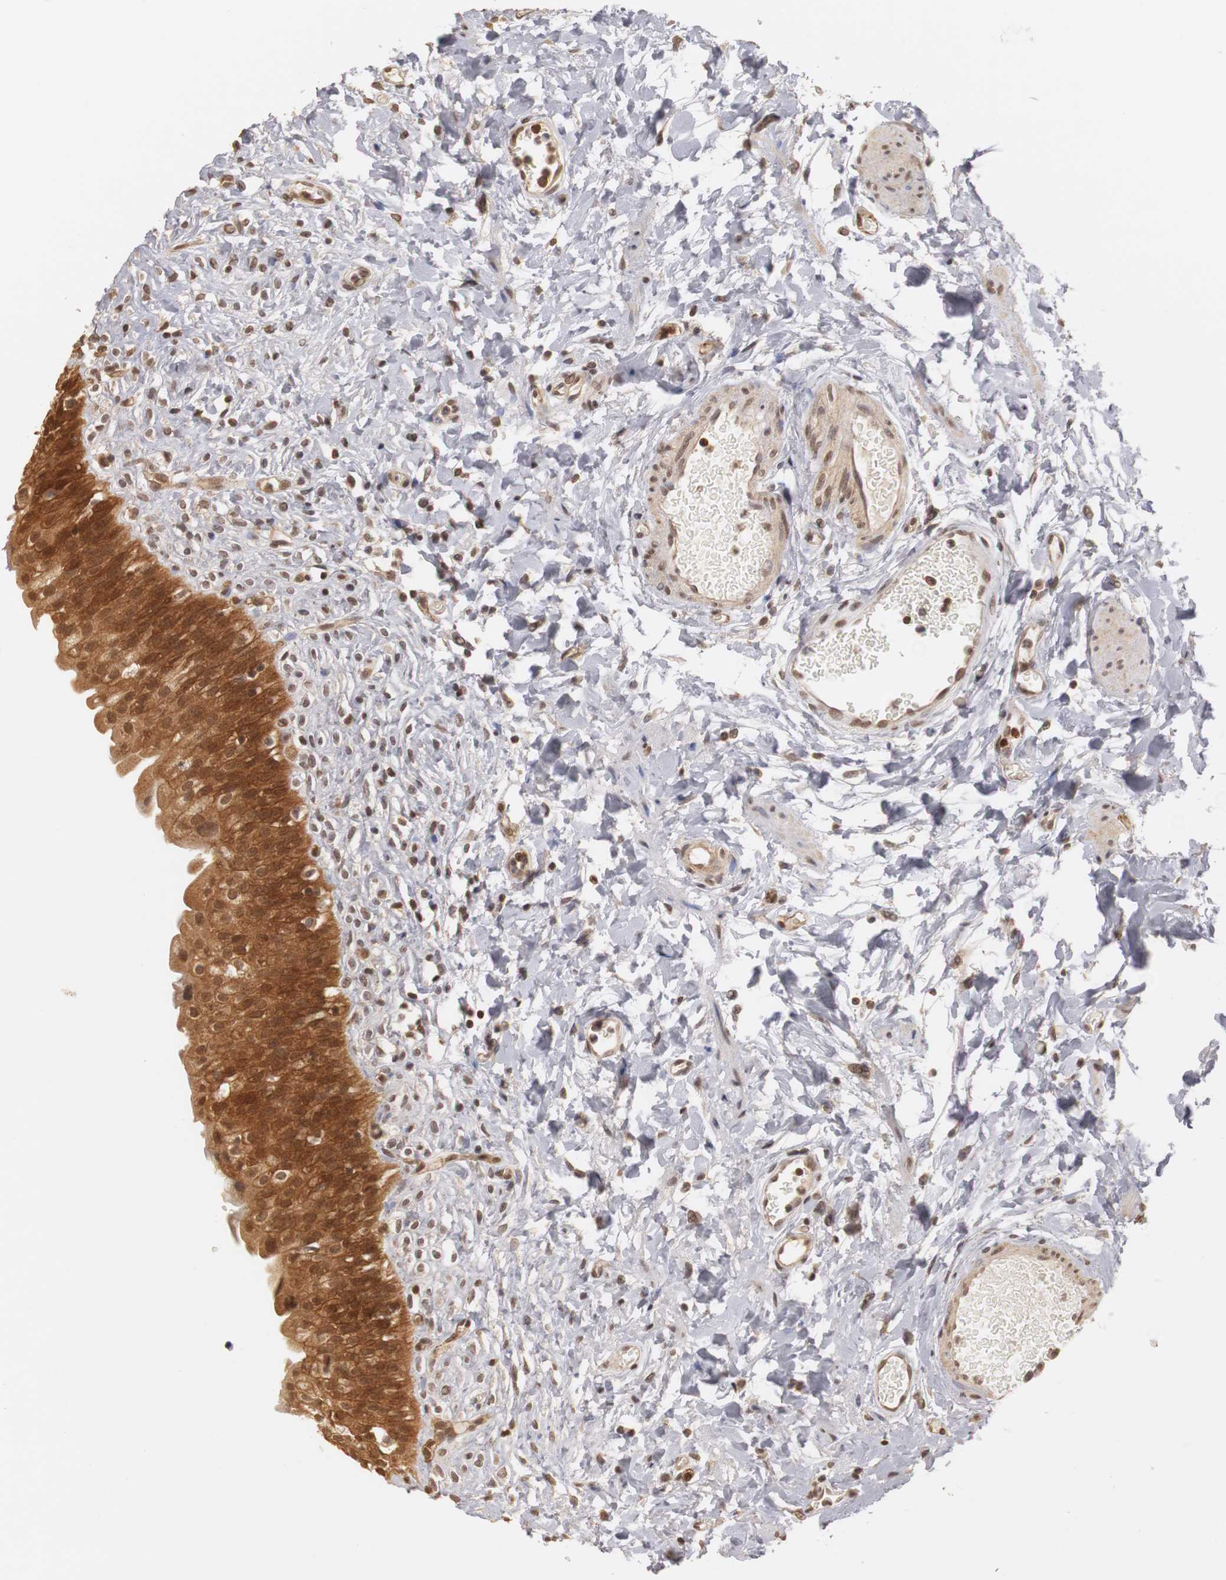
{"staining": {"intensity": "moderate", "quantity": ">75%", "location": "cytoplasmic/membranous,nuclear"}, "tissue": "urinary bladder", "cell_type": "Urothelial cells", "image_type": "normal", "snomed": [{"axis": "morphology", "description": "Normal tissue, NOS"}, {"axis": "topography", "description": "Urinary bladder"}], "caption": "A micrograph of urinary bladder stained for a protein exhibits moderate cytoplasmic/membranous,nuclear brown staining in urothelial cells. Nuclei are stained in blue.", "gene": "PLEKHA1", "patient": {"sex": "female", "age": 80}}